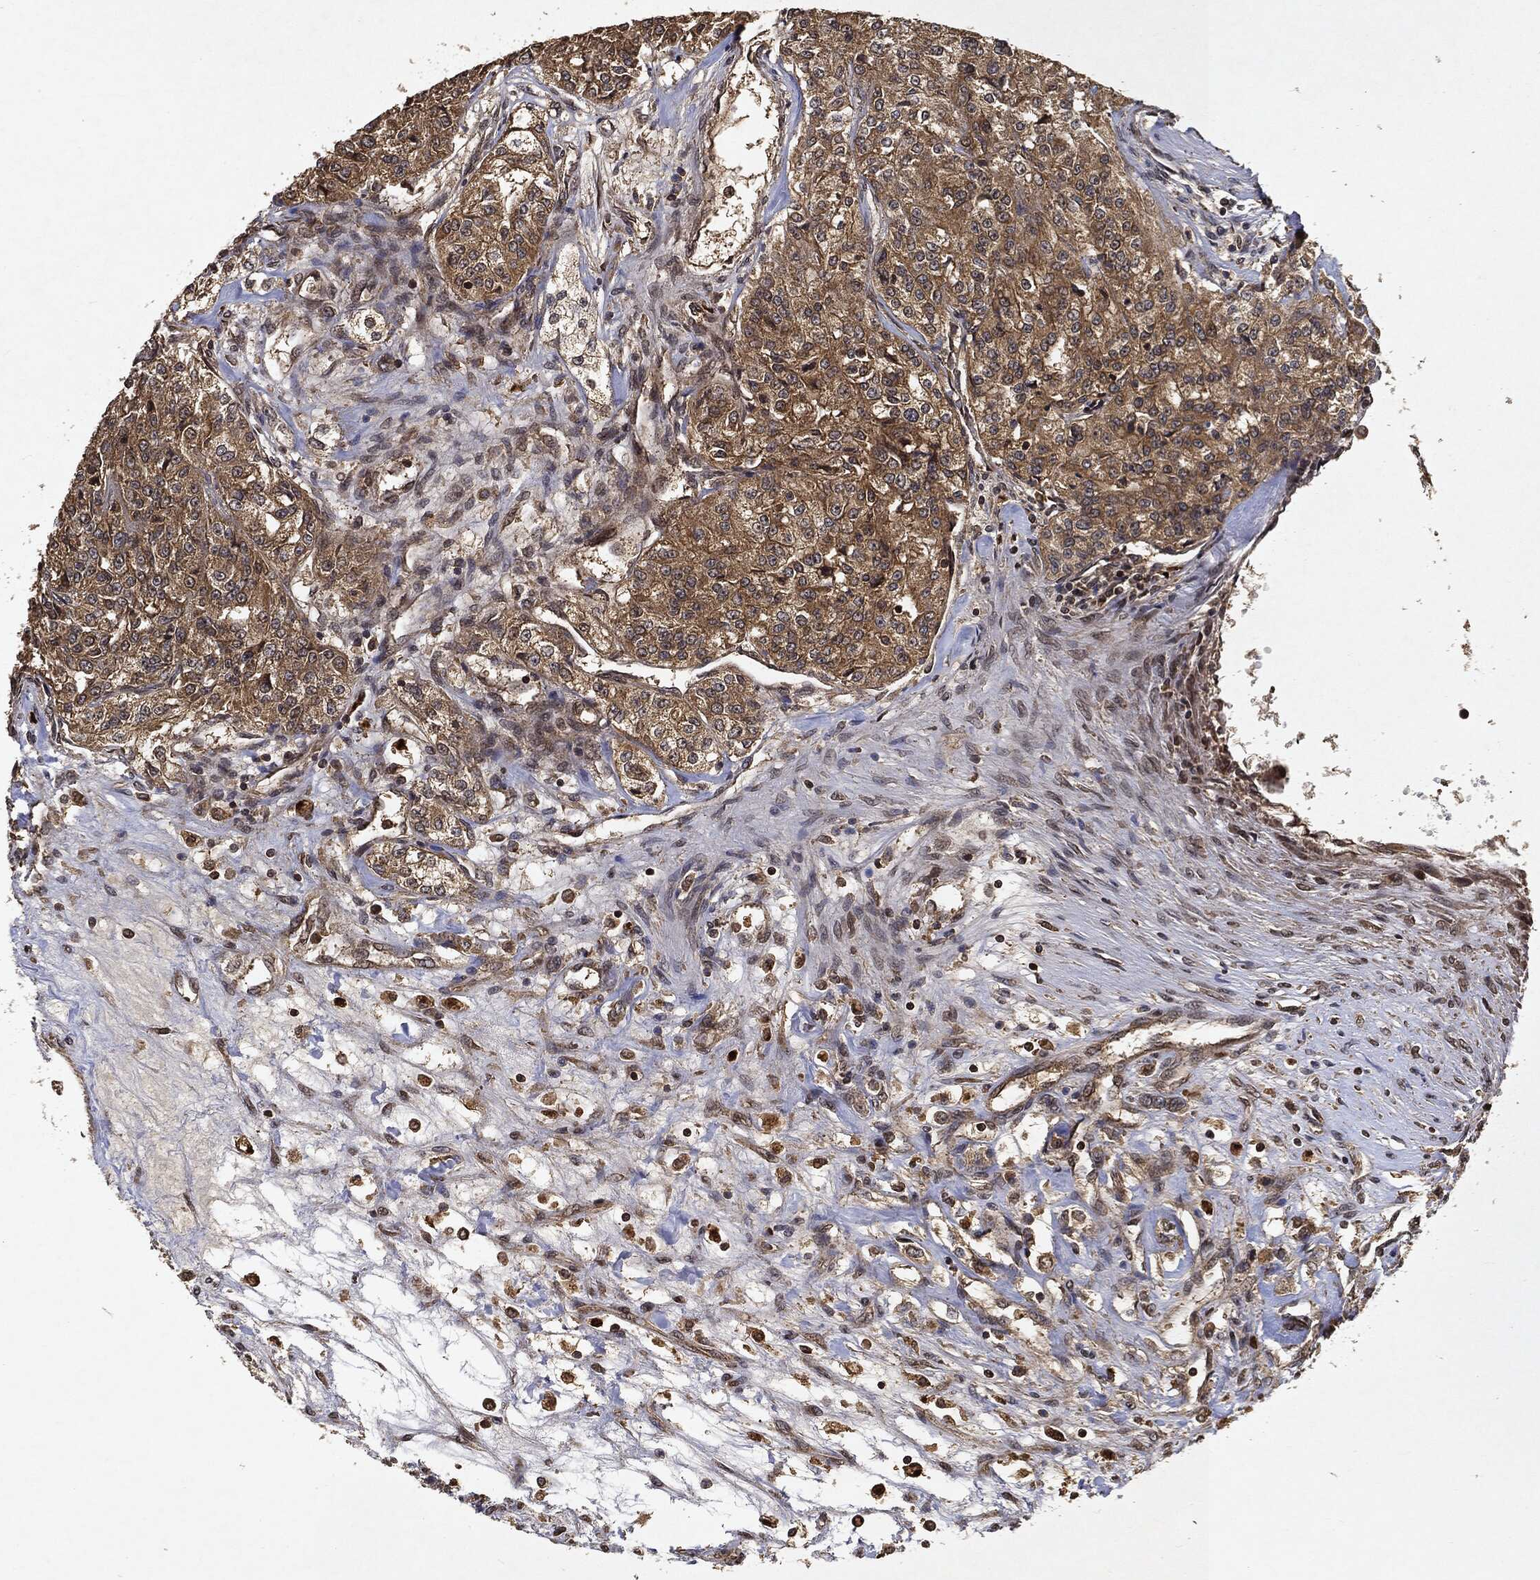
{"staining": {"intensity": "moderate", "quantity": ">75%", "location": "cytoplasmic/membranous"}, "tissue": "renal cancer", "cell_type": "Tumor cells", "image_type": "cancer", "snomed": [{"axis": "morphology", "description": "Adenocarcinoma, NOS"}, {"axis": "topography", "description": "Kidney"}], "caption": "Immunohistochemistry (IHC) micrograph of neoplastic tissue: renal cancer (adenocarcinoma) stained using IHC demonstrates medium levels of moderate protein expression localized specifically in the cytoplasmic/membranous of tumor cells, appearing as a cytoplasmic/membranous brown color.", "gene": "ZNF226", "patient": {"sex": "female", "age": 63}}